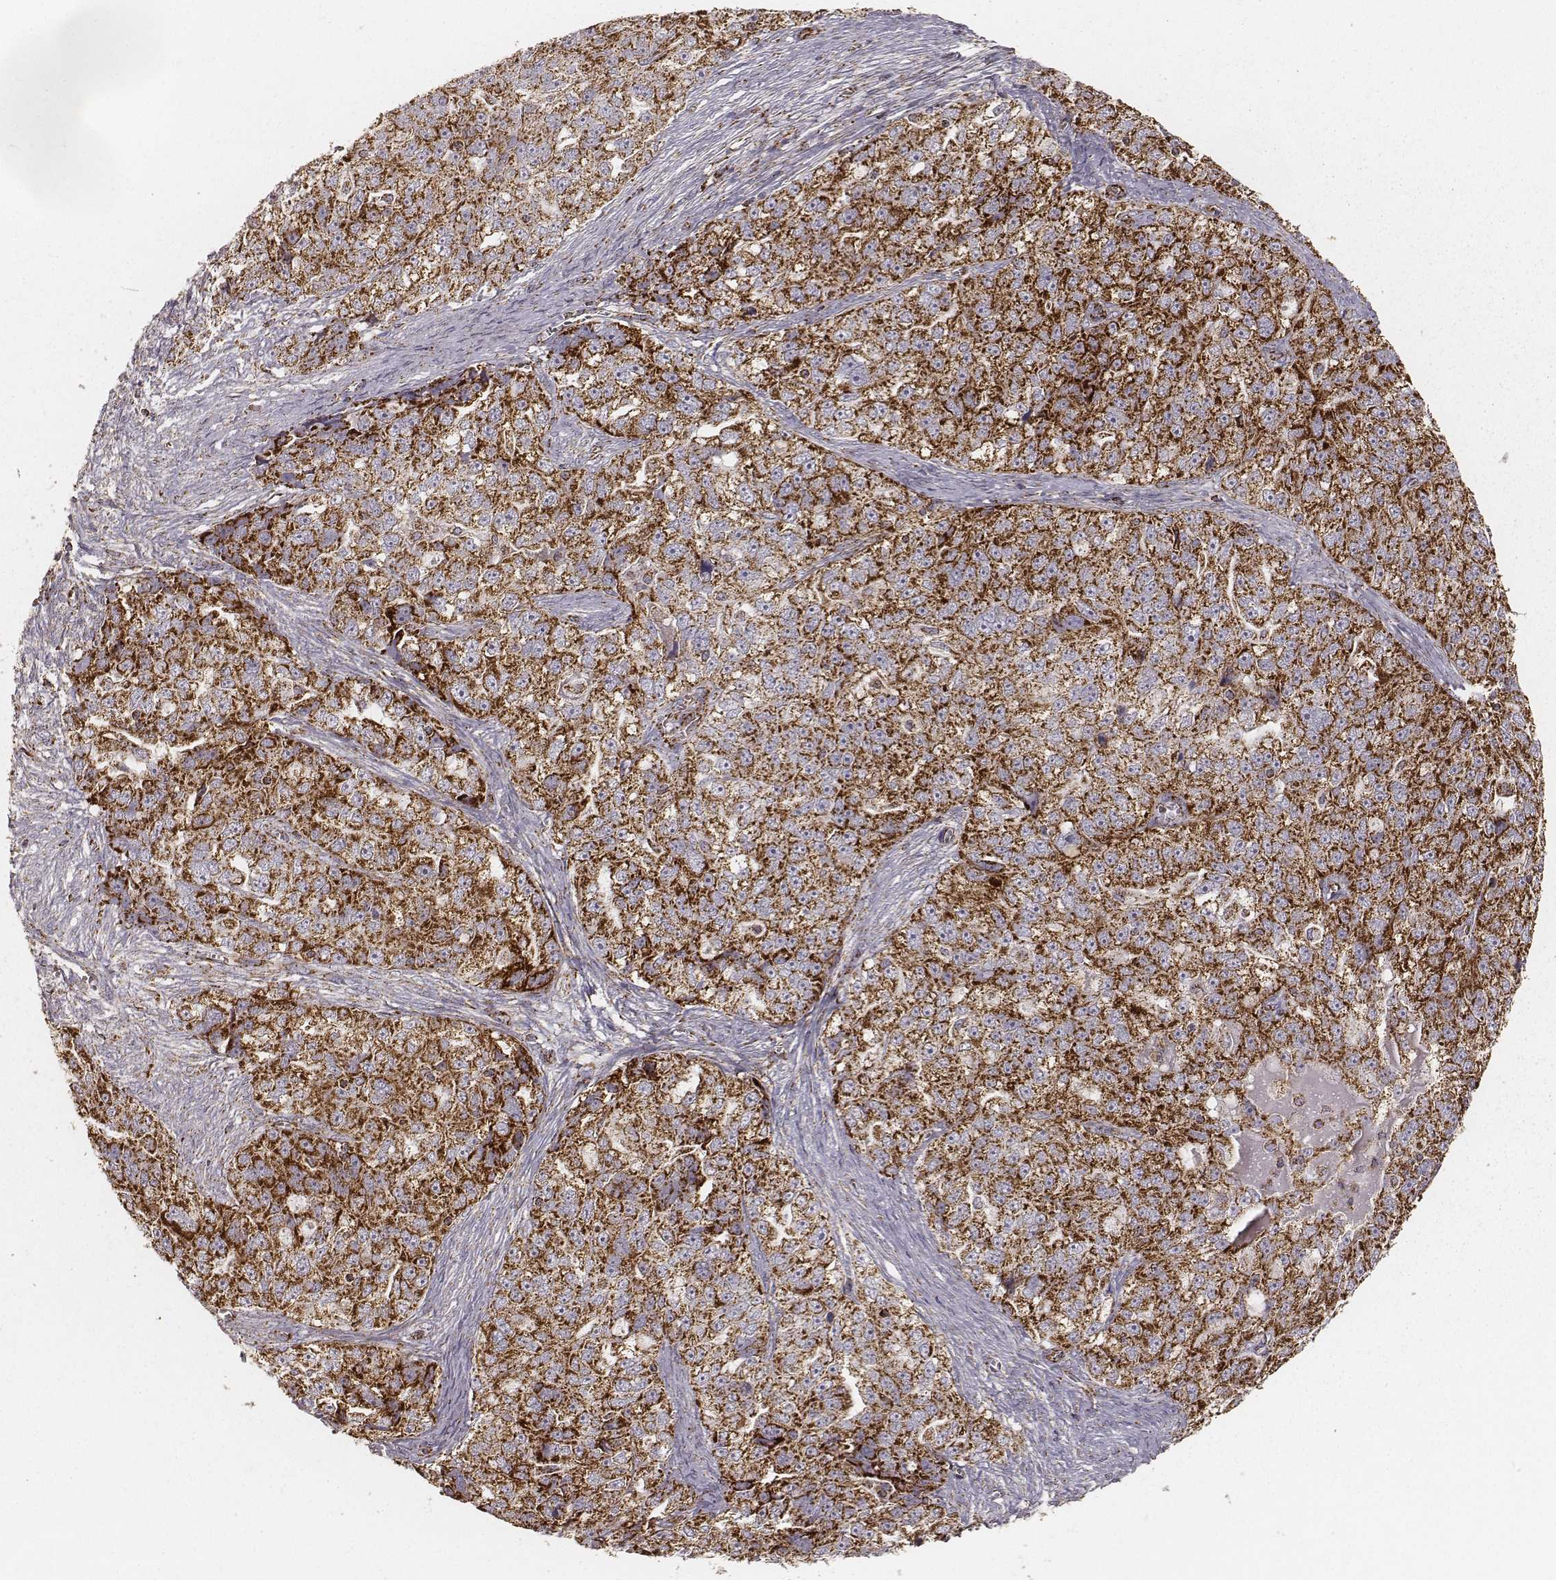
{"staining": {"intensity": "strong", "quantity": ">75%", "location": "cytoplasmic/membranous"}, "tissue": "ovarian cancer", "cell_type": "Tumor cells", "image_type": "cancer", "snomed": [{"axis": "morphology", "description": "Cystadenocarcinoma, serous, NOS"}, {"axis": "topography", "description": "Ovary"}], "caption": "Protein expression analysis of human serous cystadenocarcinoma (ovarian) reveals strong cytoplasmic/membranous expression in about >75% of tumor cells. (DAB IHC with brightfield microscopy, high magnification).", "gene": "CS", "patient": {"sex": "female", "age": 51}}